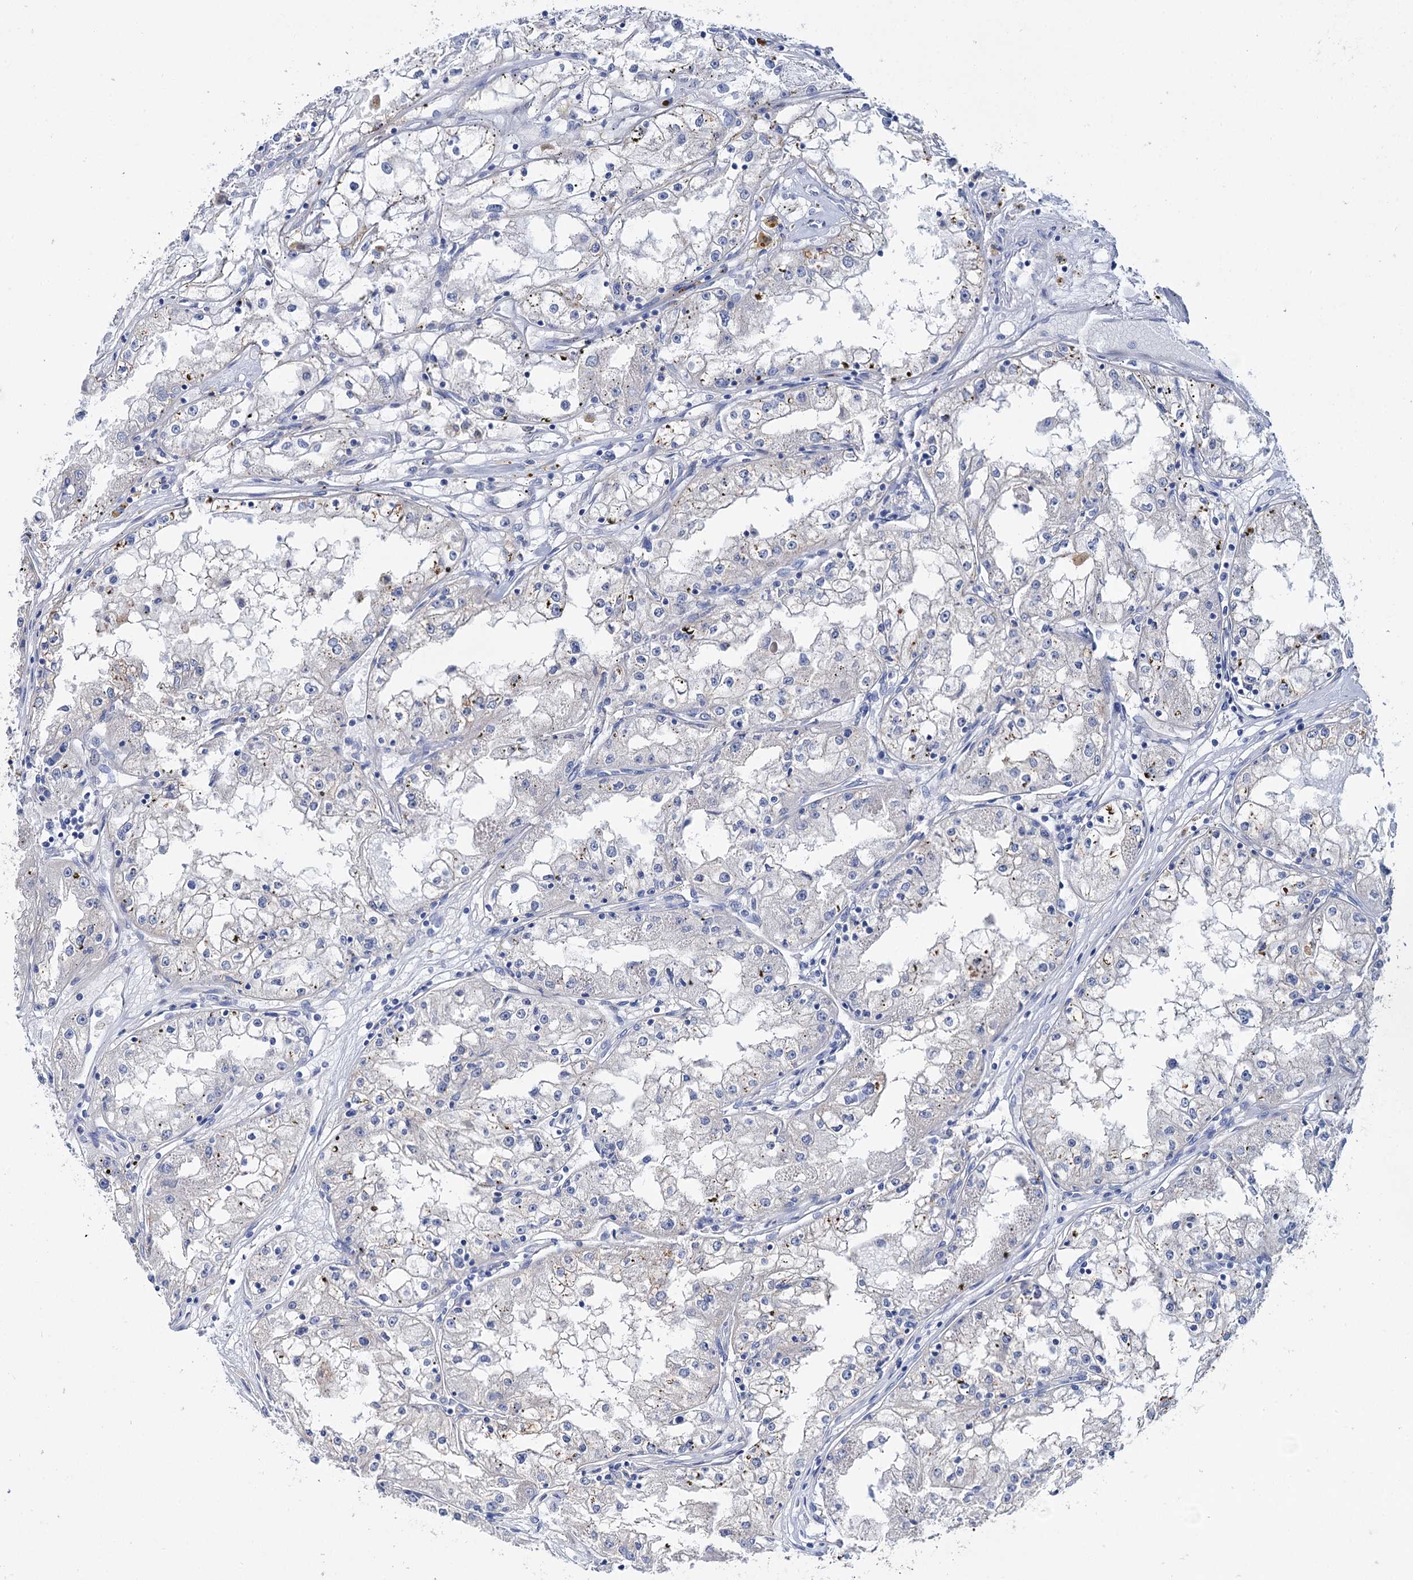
{"staining": {"intensity": "negative", "quantity": "none", "location": "none"}, "tissue": "renal cancer", "cell_type": "Tumor cells", "image_type": "cancer", "snomed": [{"axis": "morphology", "description": "Adenocarcinoma, NOS"}, {"axis": "topography", "description": "Kidney"}], "caption": "Immunohistochemical staining of renal adenocarcinoma shows no significant positivity in tumor cells.", "gene": "LYZL4", "patient": {"sex": "male", "age": 56}}